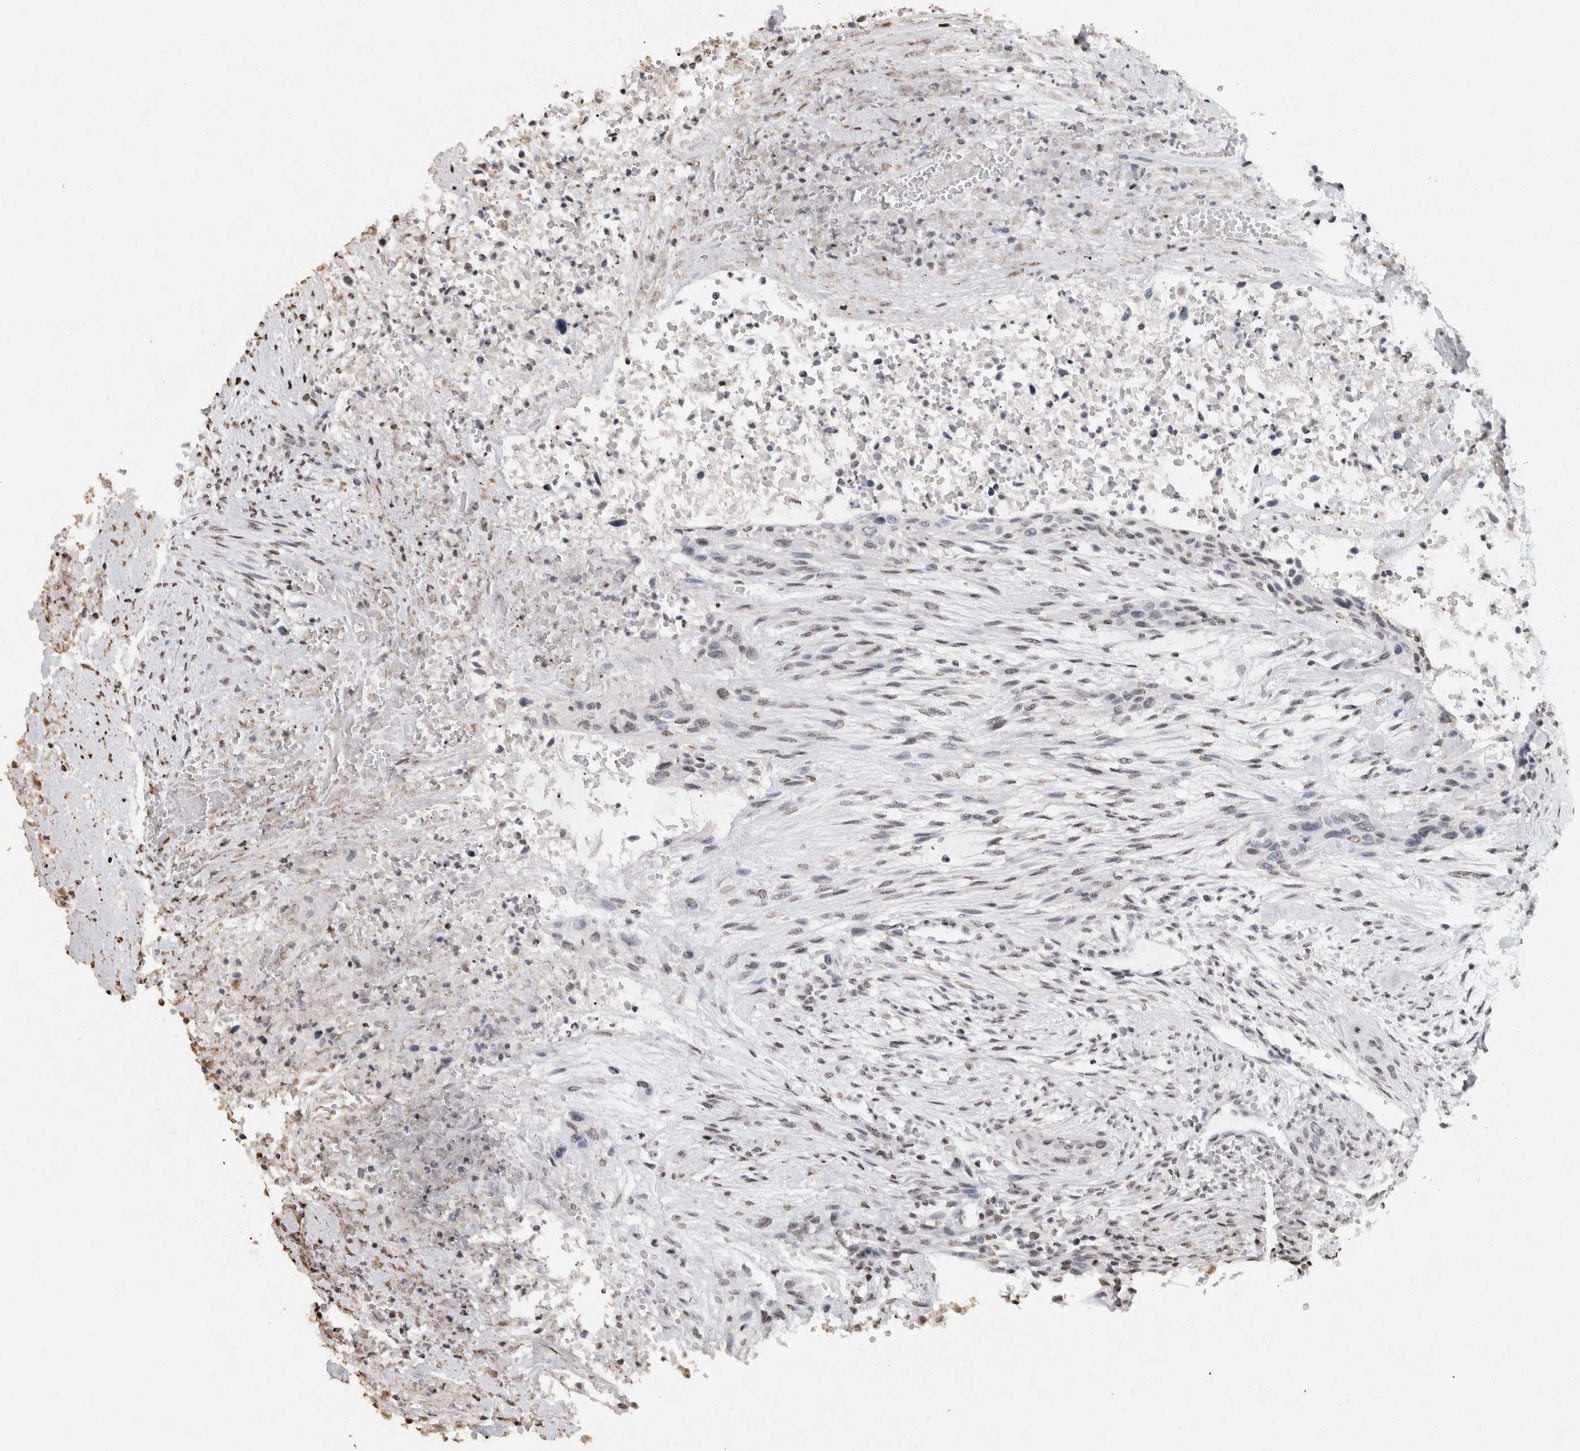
{"staining": {"intensity": "negative", "quantity": "none", "location": "none"}, "tissue": "urothelial cancer", "cell_type": "Tumor cells", "image_type": "cancer", "snomed": [{"axis": "morphology", "description": "Urothelial carcinoma, High grade"}, {"axis": "topography", "description": "Urinary bladder"}], "caption": "IHC of urothelial cancer reveals no staining in tumor cells.", "gene": "CNTN1", "patient": {"sex": "male", "age": 35}}